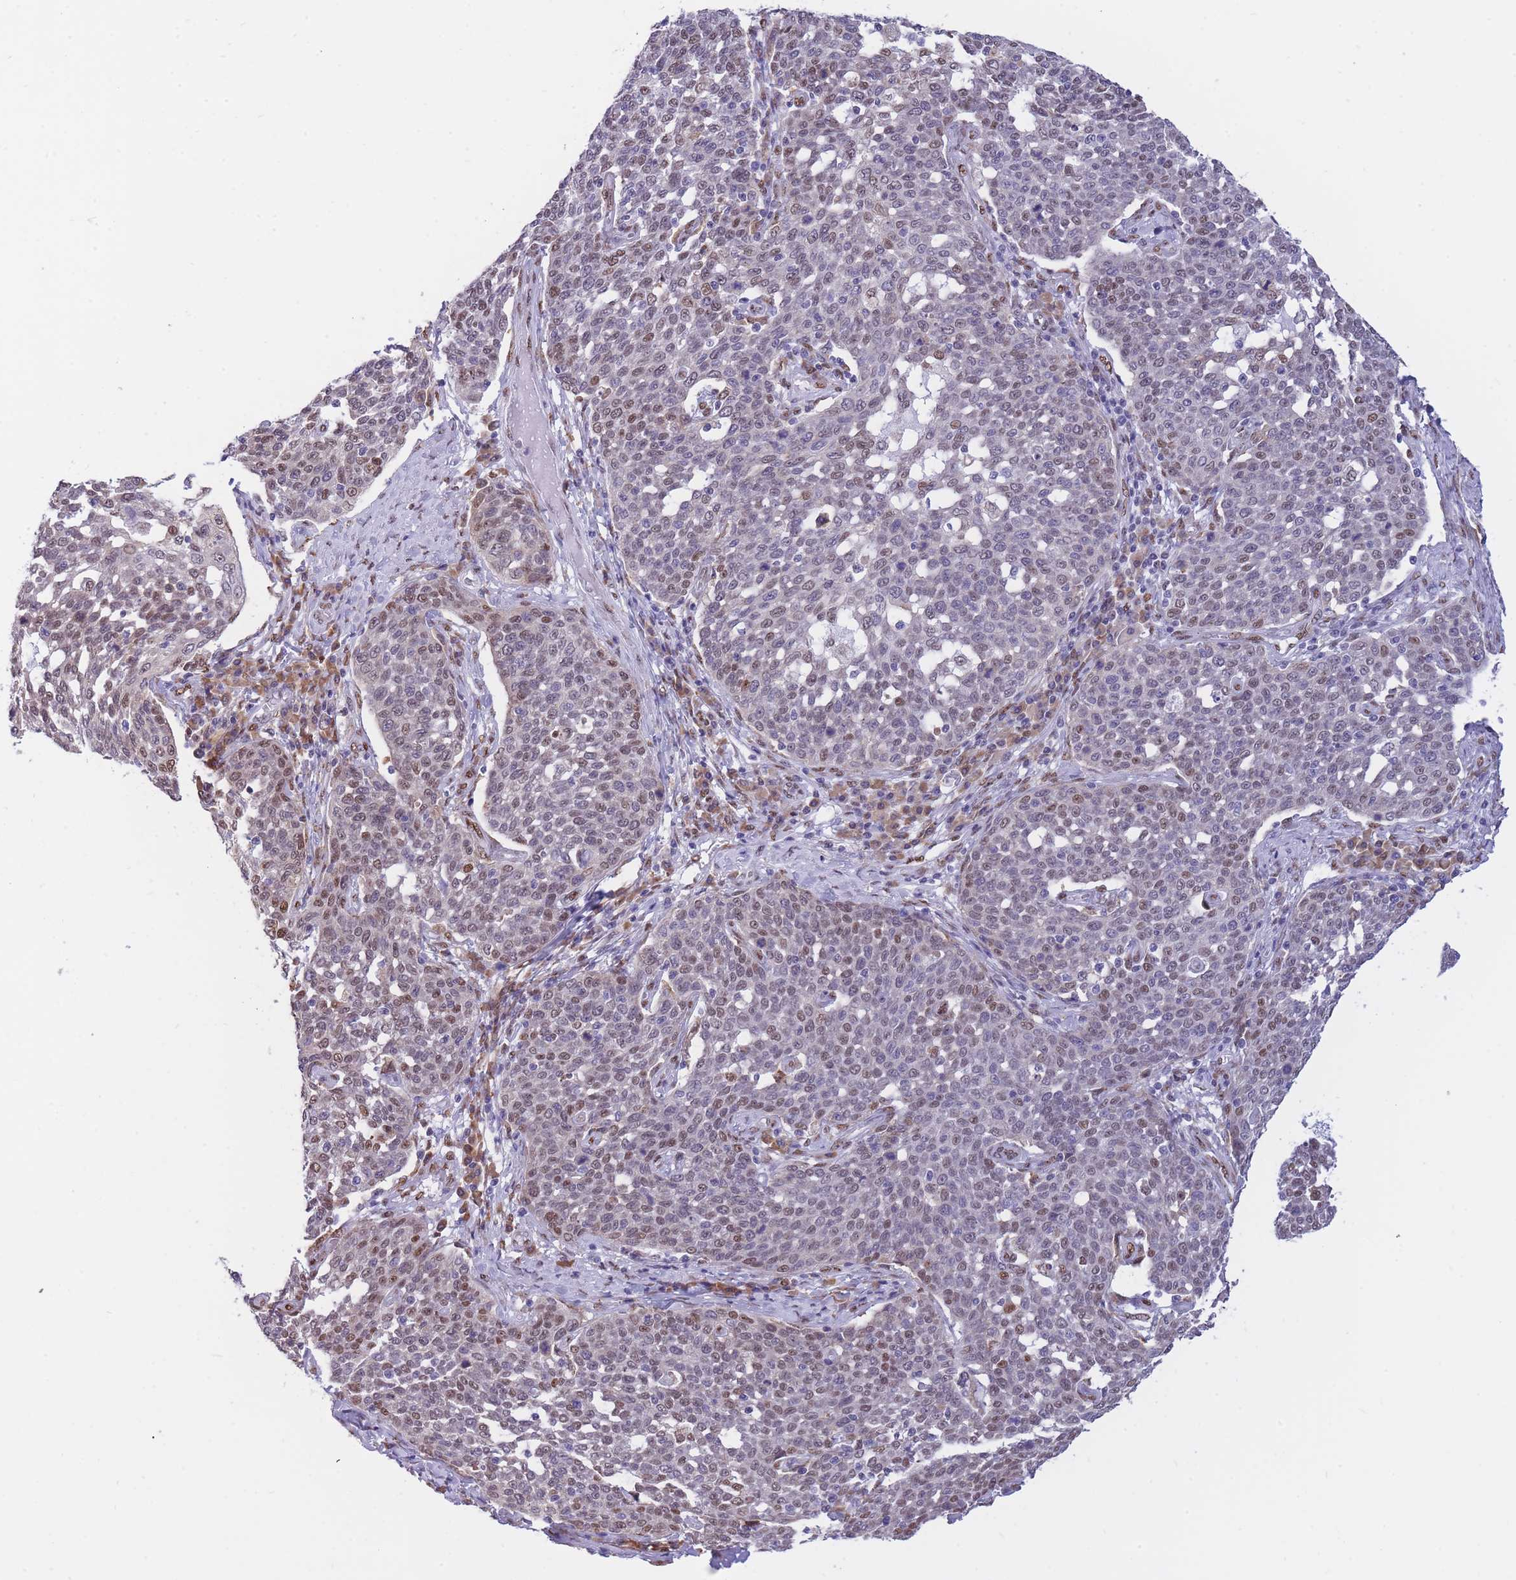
{"staining": {"intensity": "moderate", "quantity": "<25%", "location": "nuclear"}, "tissue": "cervical cancer", "cell_type": "Tumor cells", "image_type": "cancer", "snomed": [{"axis": "morphology", "description": "Squamous cell carcinoma, NOS"}, {"axis": "topography", "description": "Cervix"}], "caption": "Moderate nuclear positivity for a protein is present in about <25% of tumor cells of squamous cell carcinoma (cervical) using IHC.", "gene": "FAM153A", "patient": {"sex": "female", "age": 34}}